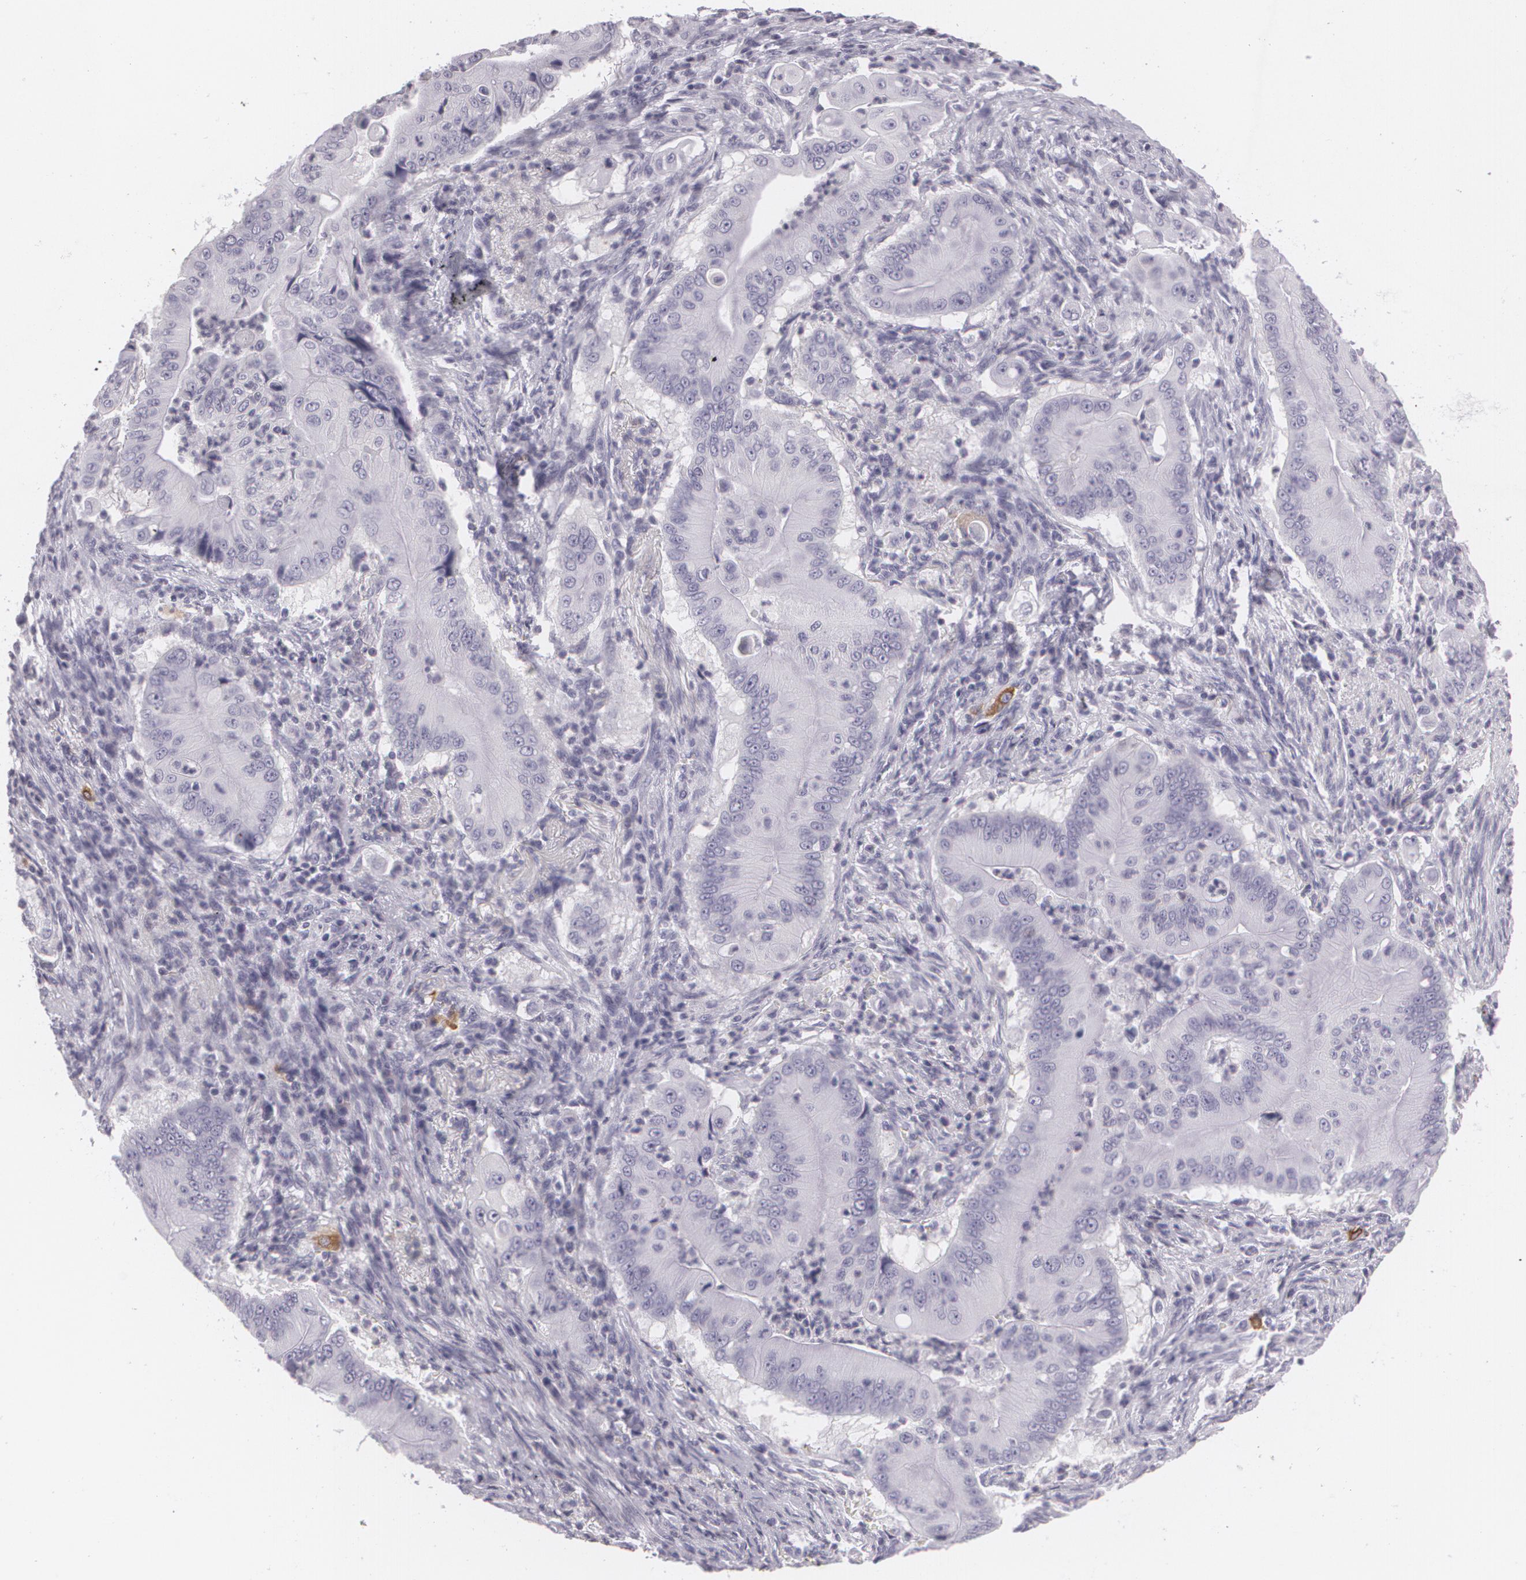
{"staining": {"intensity": "negative", "quantity": "none", "location": "none"}, "tissue": "pancreatic cancer", "cell_type": "Tumor cells", "image_type": "cancer", "snomed": [{"axis": "morphology", "description": "Adenocarcinoma, NOS"}, {"axis": "topography", "description": "Pancreas"}], "caption": "Tumor cells show no significant protein staining in pancreatic adenocarcinoma.", "gene": "MAP2", "patient": {"sex": "male", "age": 62}}